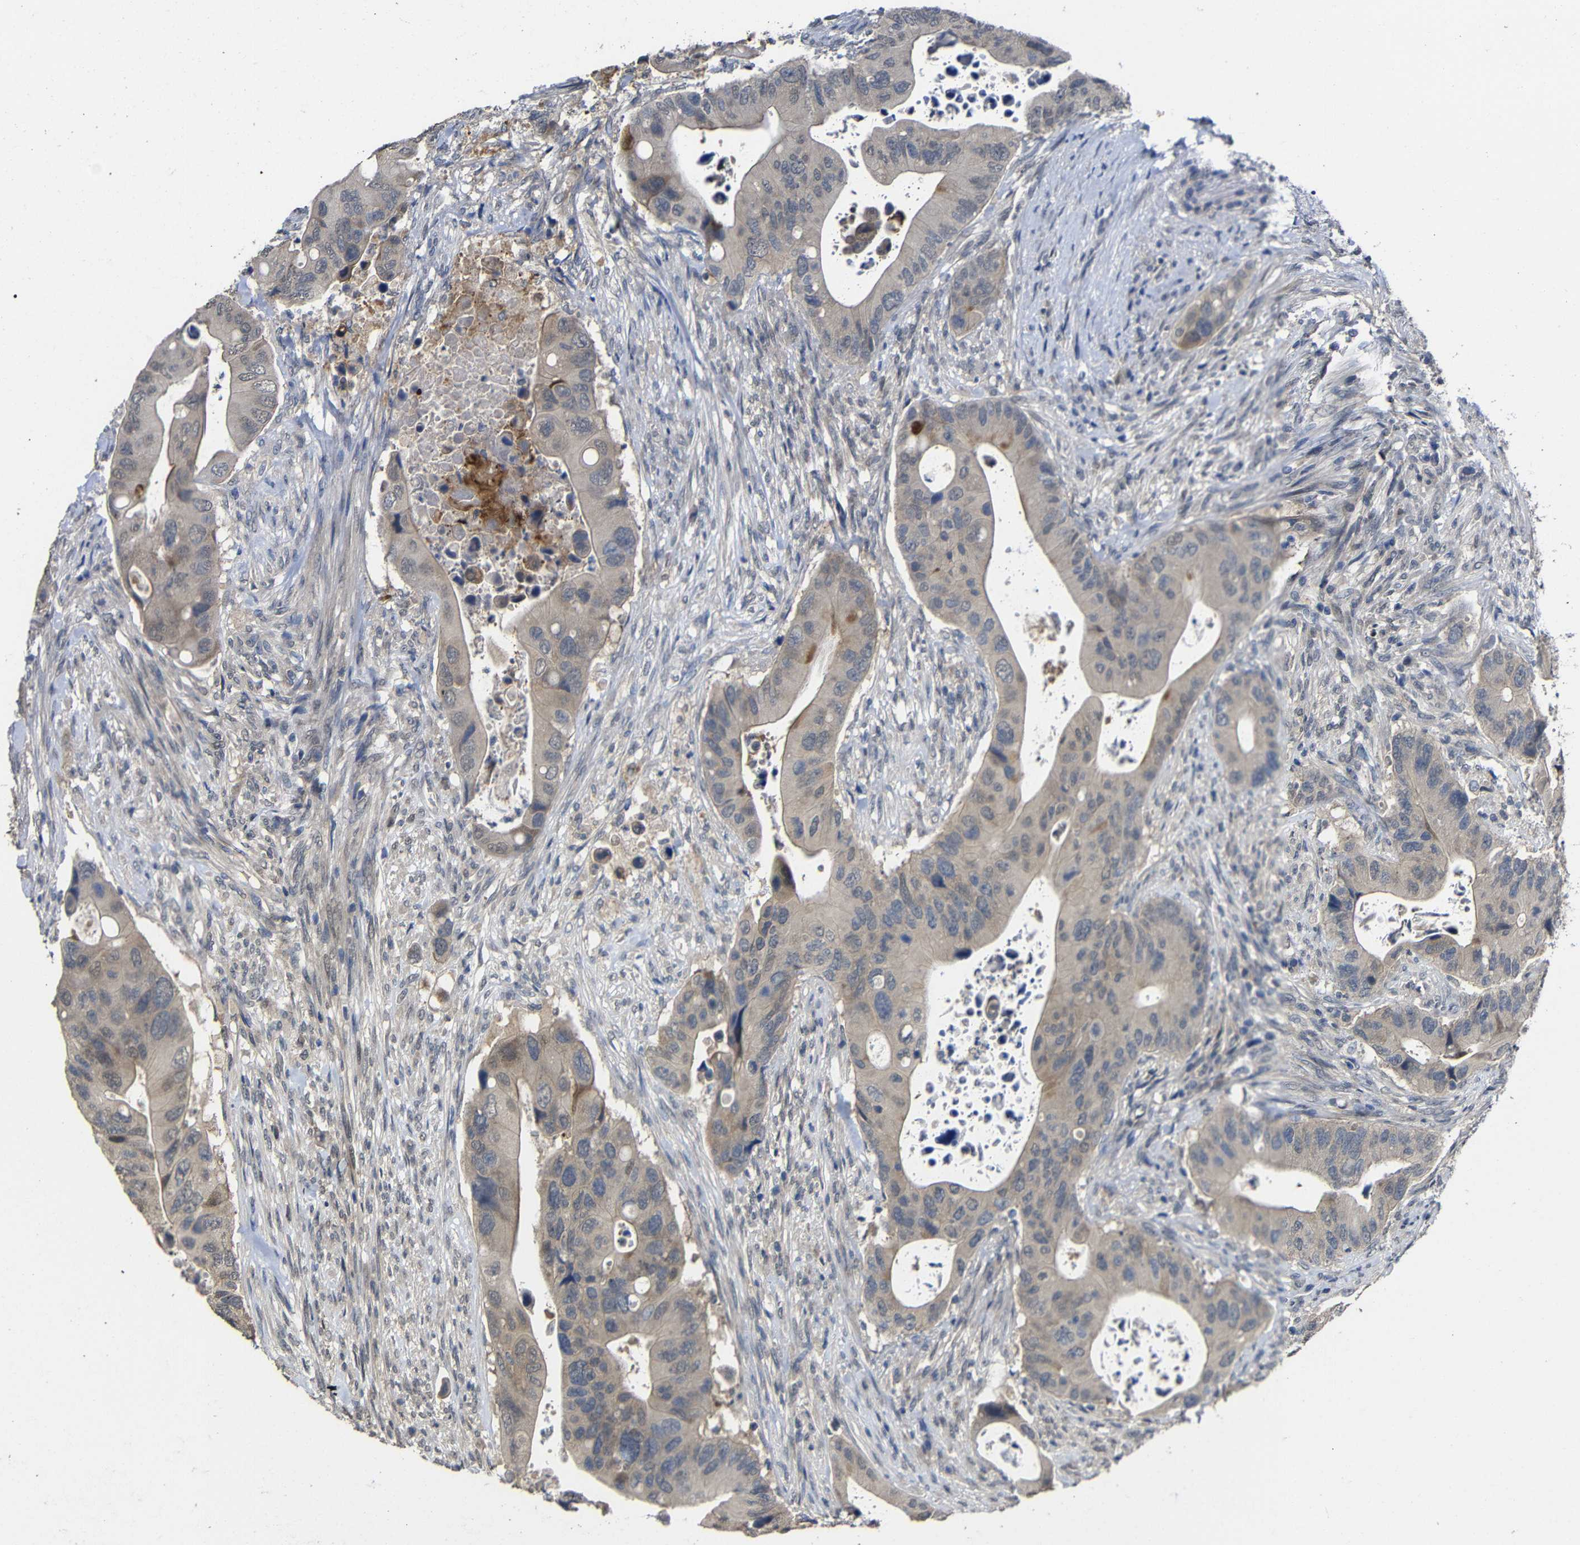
{"staining": {"intensity": "weak", "quantity": ">75%", "location": "cytoplasmic/membranous"}, "tissue": "colorectal cancer", "cell_type": "Tumor cells", "image_type": "cancer", "snomed": [{"axis": "morphology", "description": "Adenocarcinoma, NOS"}, {"axis": "topography", "description": "Rectum"}], "caption": "Colorectal cancer (adenocarcinoma) stained with a protein marker reveals weak staining in tumor cells.", "gene": "ATG12", "patient": {"sex": "female", "age": 57}}